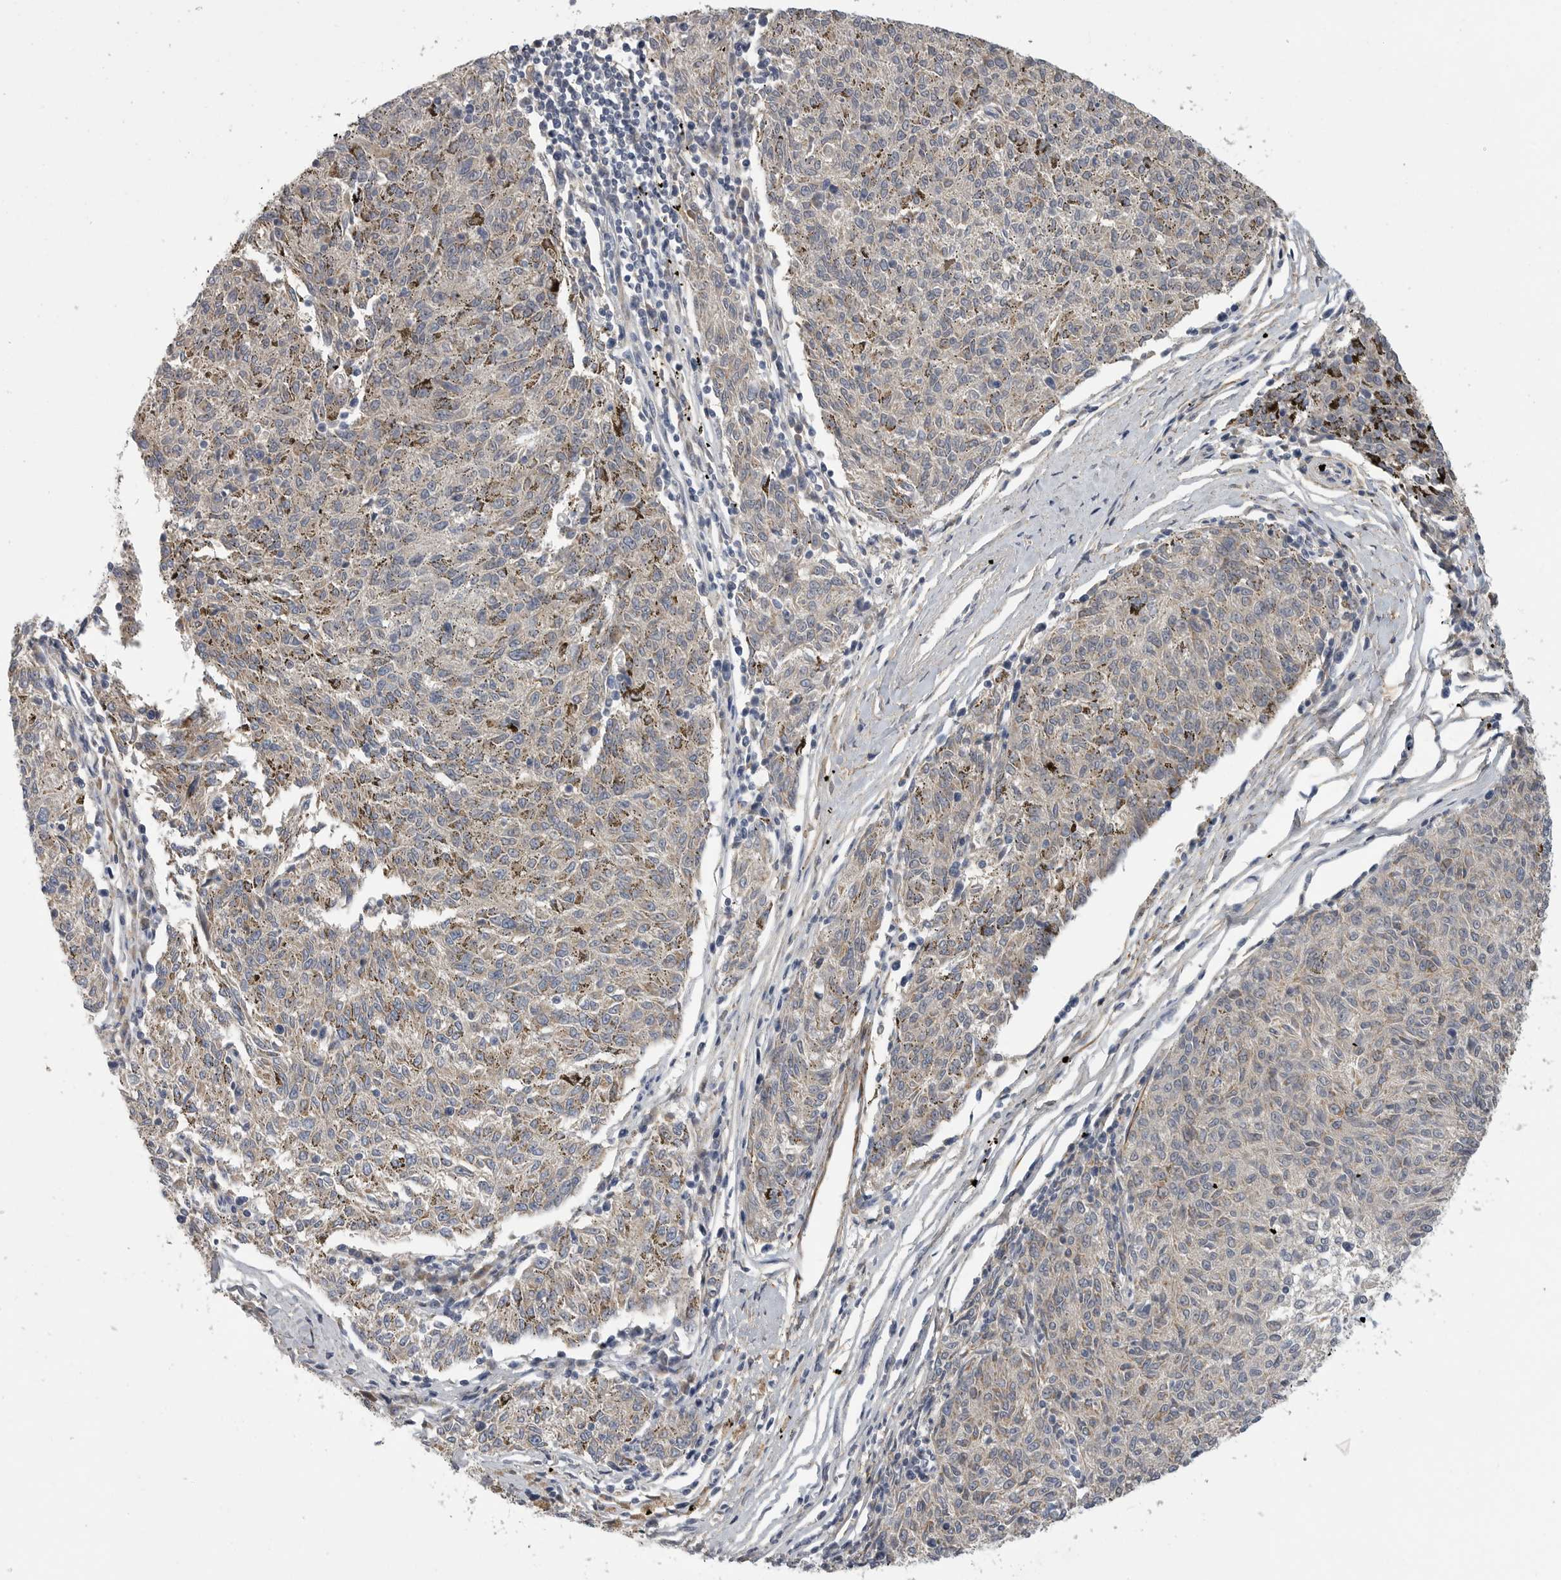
{"staining": {"intensity": "moderate", "quantity": "<25%", "location": "cytoplasmic/membranous"}, "tissue": "melanoma", "cell_type": "Tumor cells", "image_type": "cancer", "snomed": [{"axis": "morphology", "description": "Malignant melanoma, NOS"}, {"axis": "topography", "description": "Skin"}], "caption": "Moderate cytoplasmic/membranous positivity for a protein is appreciated in approximately <25% of tumor cells of malignant melanoma using immunohistochemistry.", "gene": "SDC3", "patient": {"sex": "female", "age": 72}}